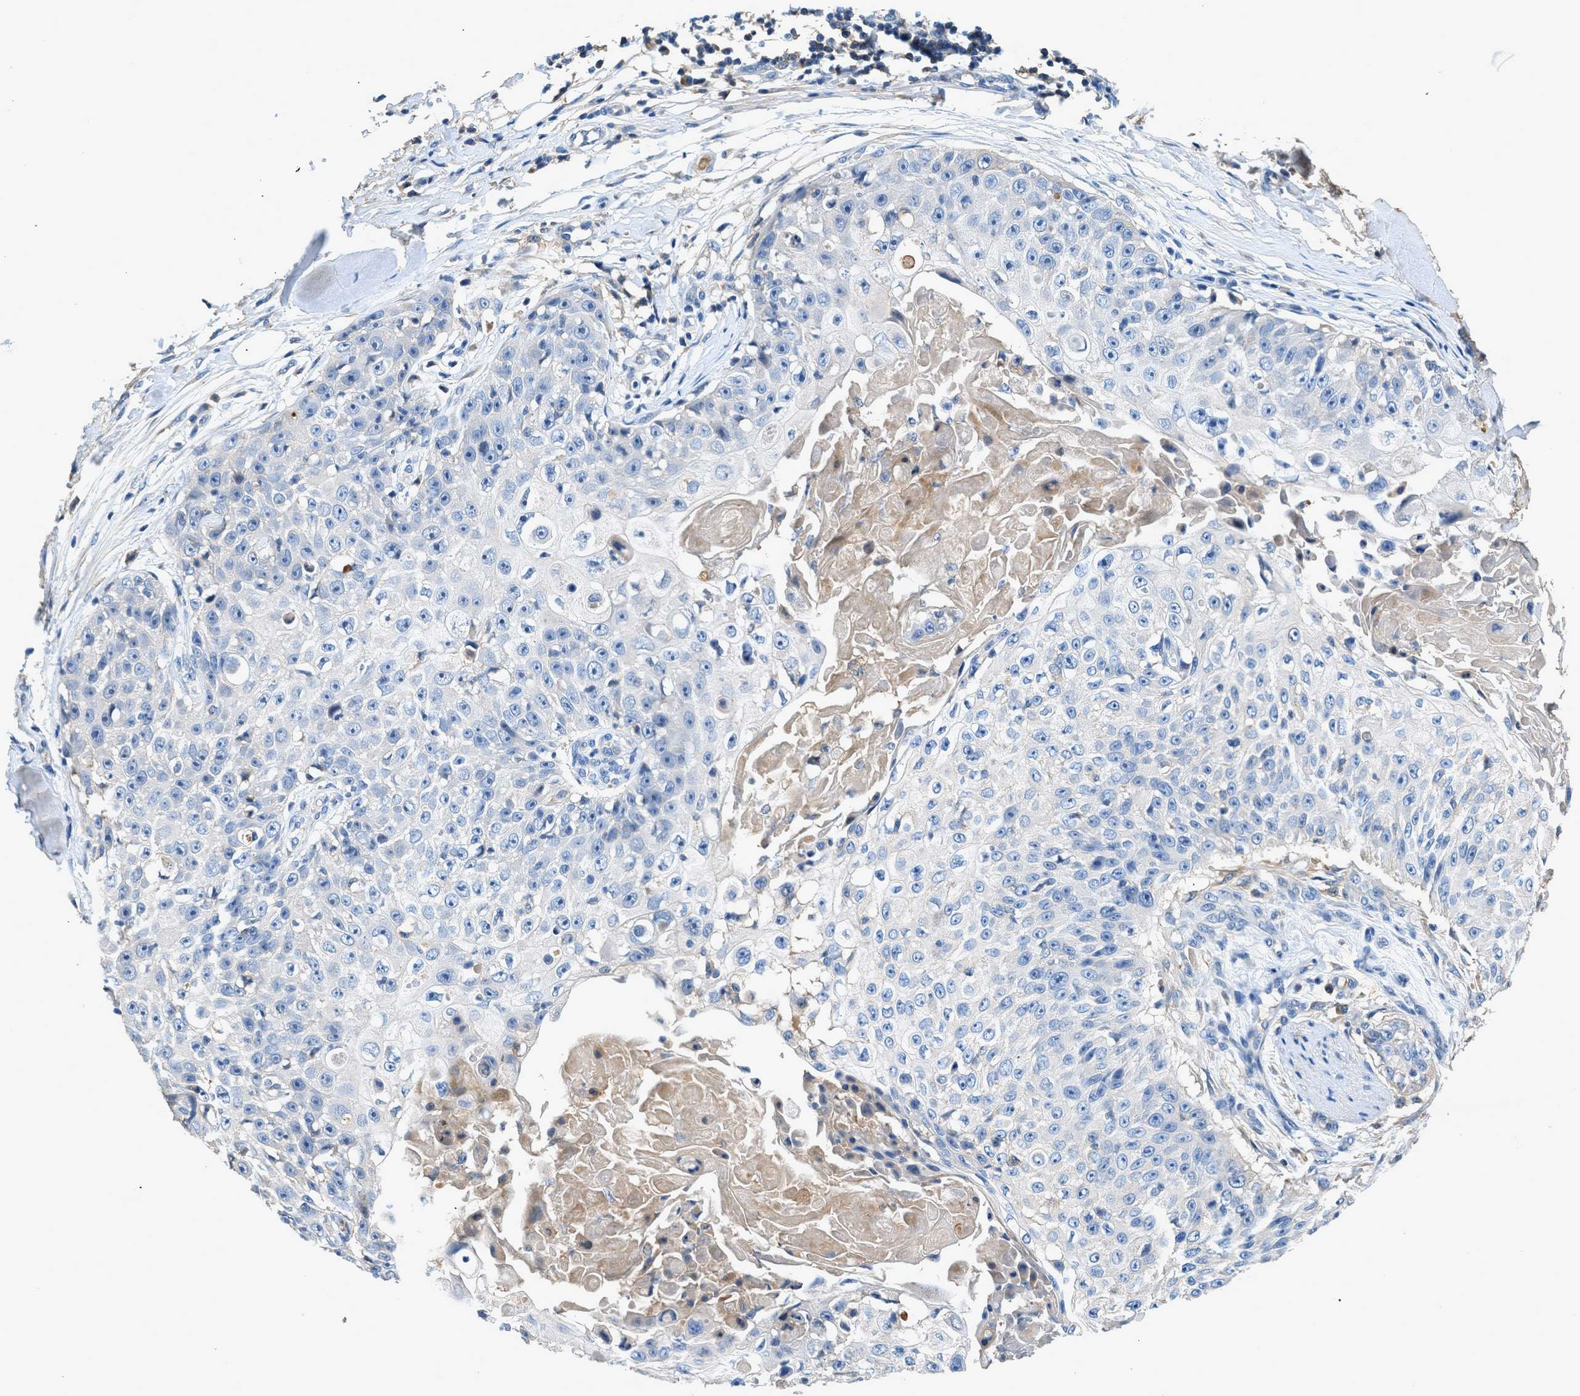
{"staining": {"intensity": "negative", "quantity": "none", "location": "none"}, "tissue": "skin cancer", "cell_type": "Tumor cells", "image_type": "cancer", "snomed": [{"axis": "morphology", "description": "Squamous cell carcinoma, NOS"}, {"axis": "topography", "description": "Skin"}], "caption": "Squamous cell carcinoma (skin) was stained to show a protein in brown. There is no significant positivity in tumor cells.", "gene": "RWDD2B", "patient": {"sex": "male", "age": 86}}